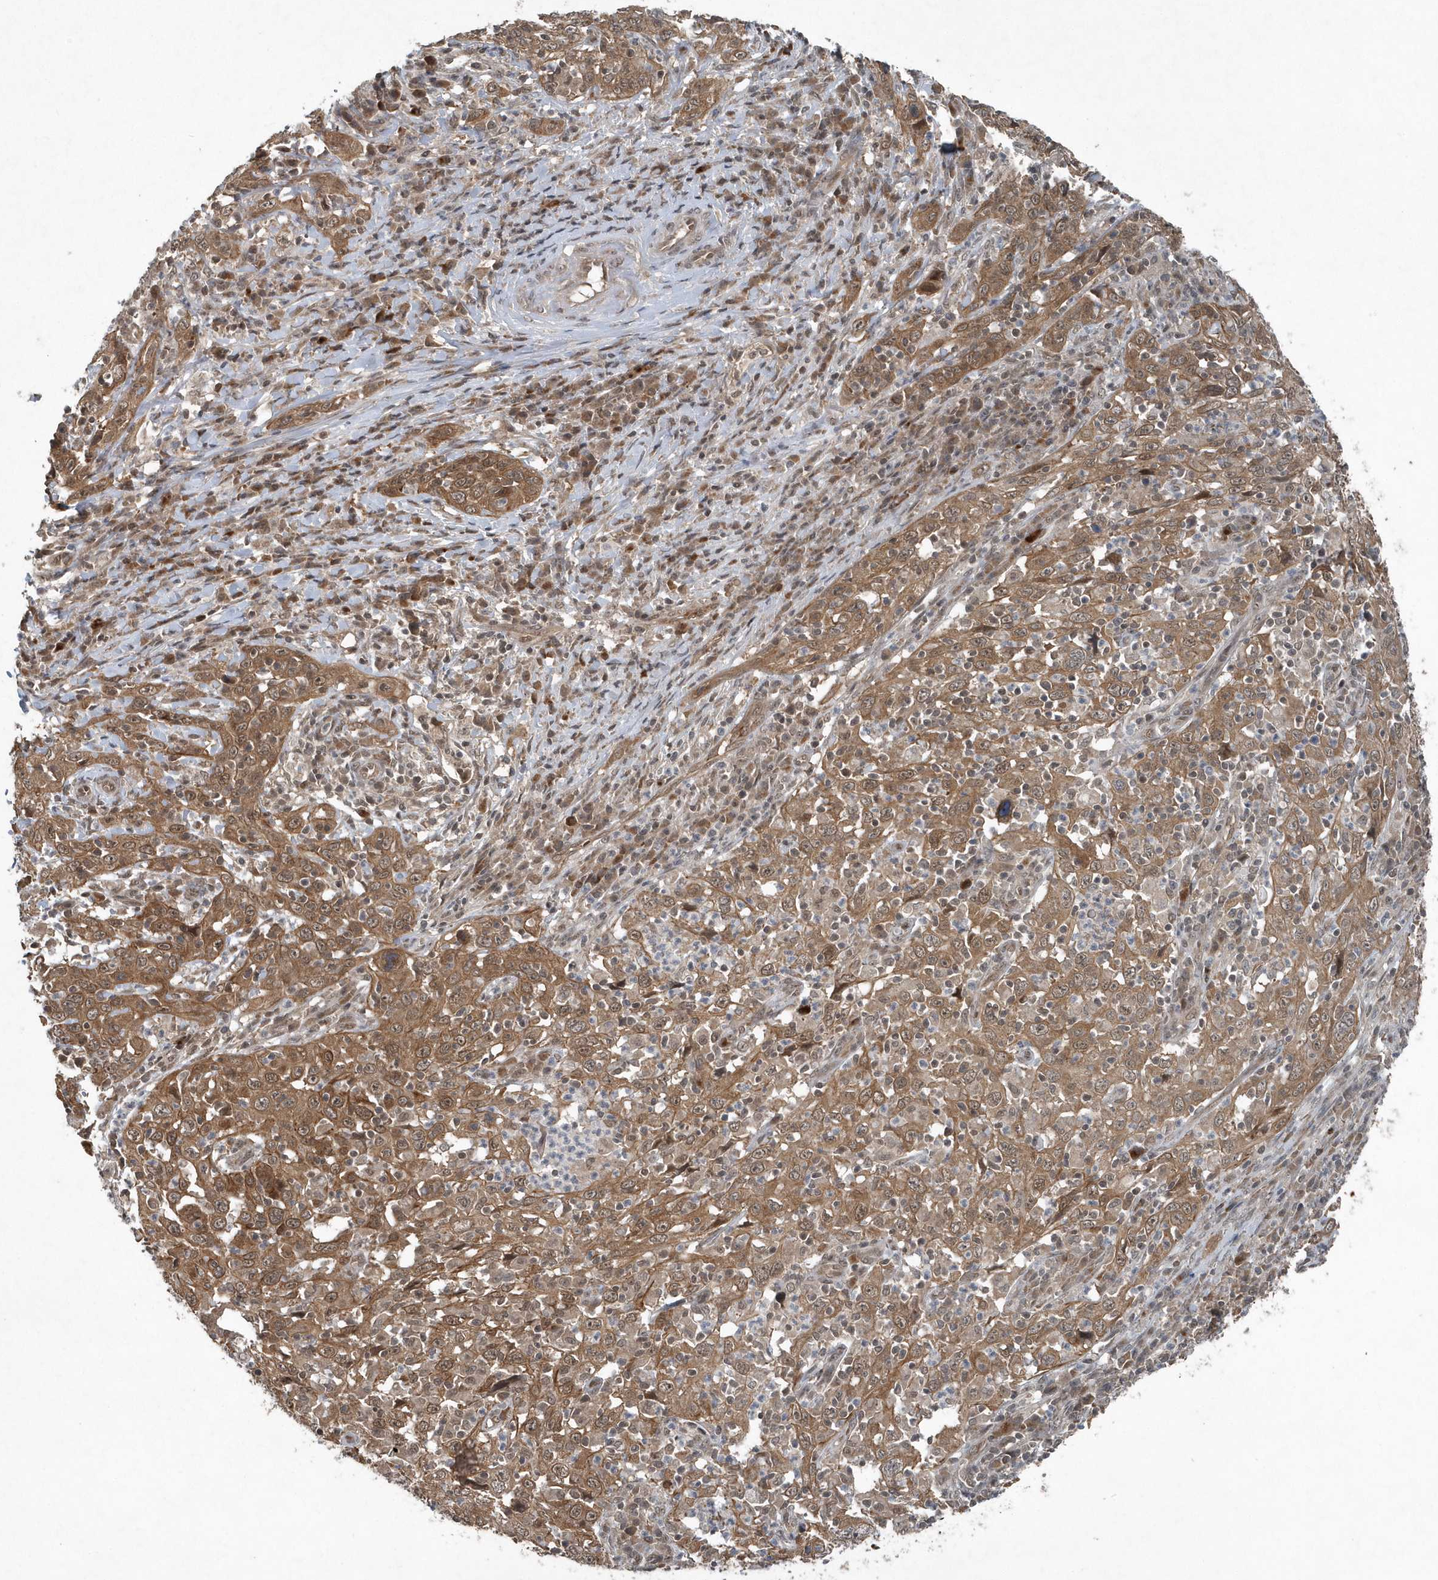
{"staining": {"intensity": "moderate", "quantity": ">75%", "location": "cytoplasmic/membranous,nuclear"}, "tissue": "cervical cancer", "cell_type": "Tumor cells", "image_type": "cancer", "snomed": [{"axis": "morphology", "description": "Squamous cell carcinoma, NOS"}, {"axis": "topography", "description": "Cervix"}], "caption": "Immunohistochemistry of cervical squamous cell carcinoma exhibits medium levels of moderate cytoplasmic/membranous and nuclear staining in about >75% of tumor cells. The staining was performed using DAB (3,3'-diaminobenzidine), with brown indicating positive protein expression. Nuclei are stained blue with hematoxylin.", "gene": "QTRT2", "patient": {"sex": "female", "age": 46}}